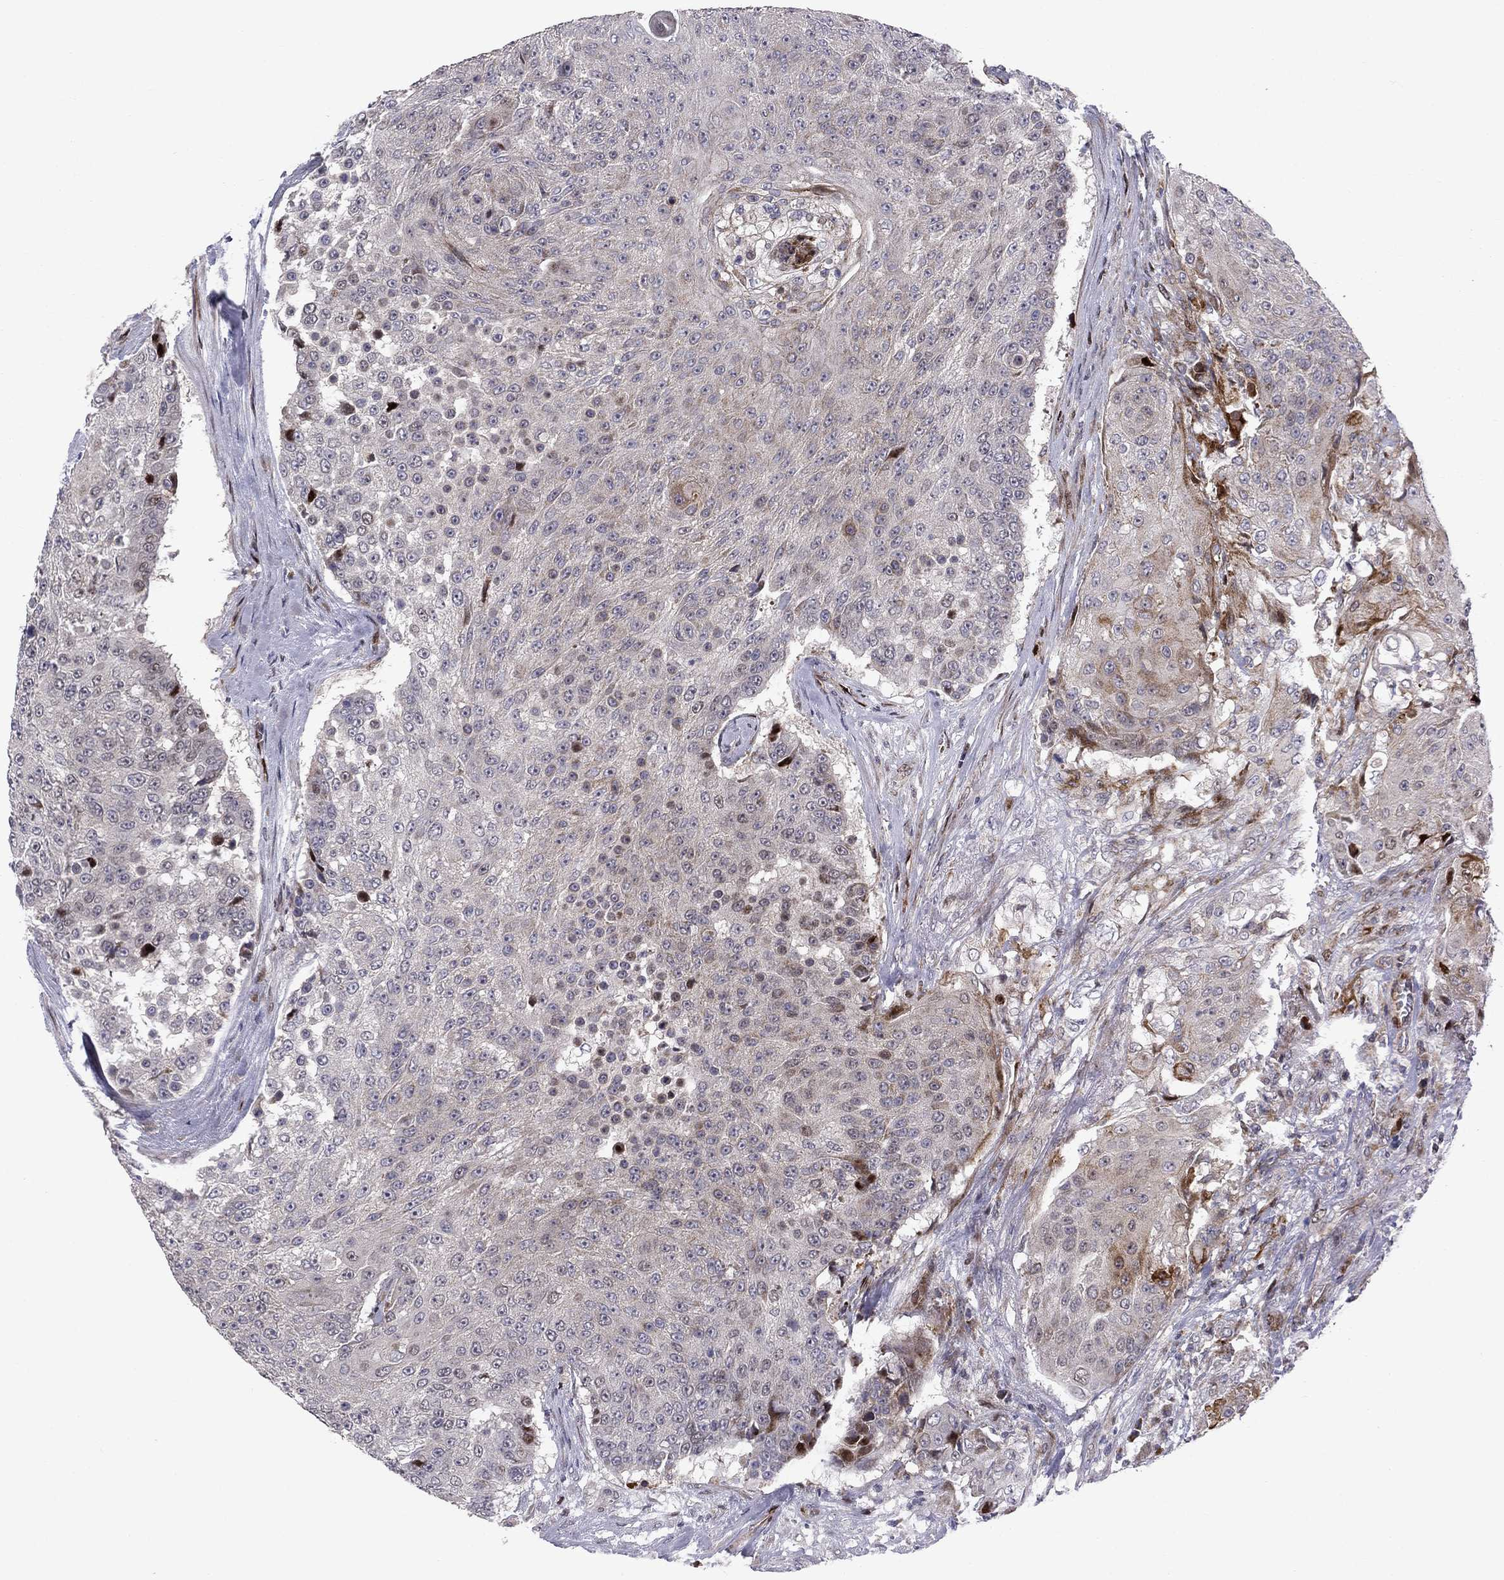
{"staining": {"intensity": "weak", "quantity": "<25%", "location": "cytoplasmic/membranous"}, "tissue": "urothelial cancer", "cell_type": "Tumor cells", "image_type": "cancer", "snomed": [{"axis": "morphology", "description": "Urothelial carcinoma, High grade"}, {"axis": "topography", "description": "Urinary bladder"}], "caption": "This photomicrograph is of high-grade urothelial carcinoma stained with immunohistochemistry to label a protein in brown with the nuclei are counter-stained blue. There is no expression in tumor cells.", "gene": "MIOS", "patient": {"sex": "female", "age": 63}}